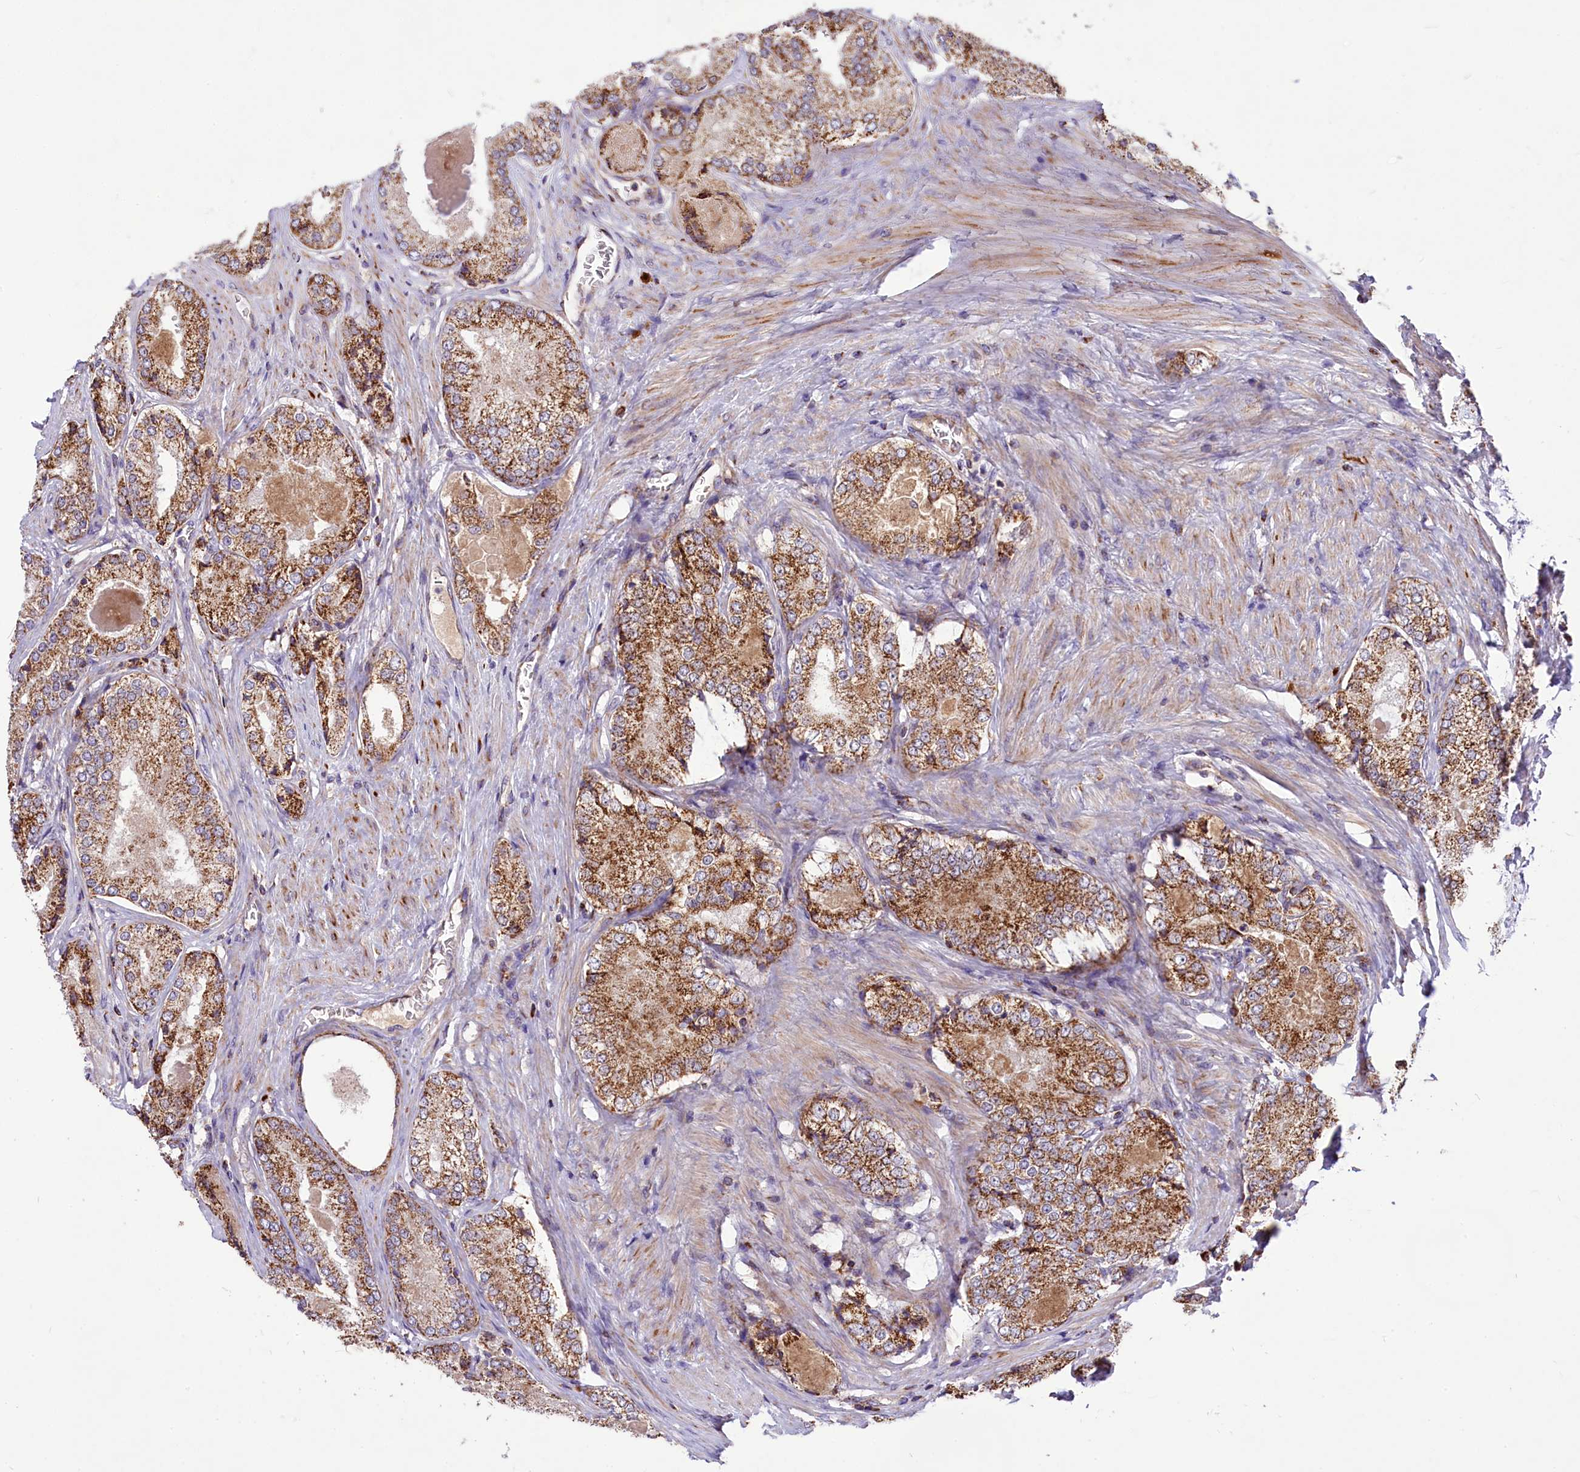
{"staining": {"intensity": "strong", "quantity": ">75%", "location": "cytoplasmic/membranous"}, "tissue": "prostate cancer", "cell_type": "Tumor cells", "image_type": "cancer", "snomed": [{"axis": "morphology", "description": "Adenocarcinoma, Low grade"}, {"axis": "topography", "description": "Prostate"}], "caption": "IHC (DAB) staining of prostate cancer displays strong cytoplasmic/membranous protein staining in approximately >75% of tumor cells.", "gene": "COX17", "patient": {"sex": "male", "age": 68}}